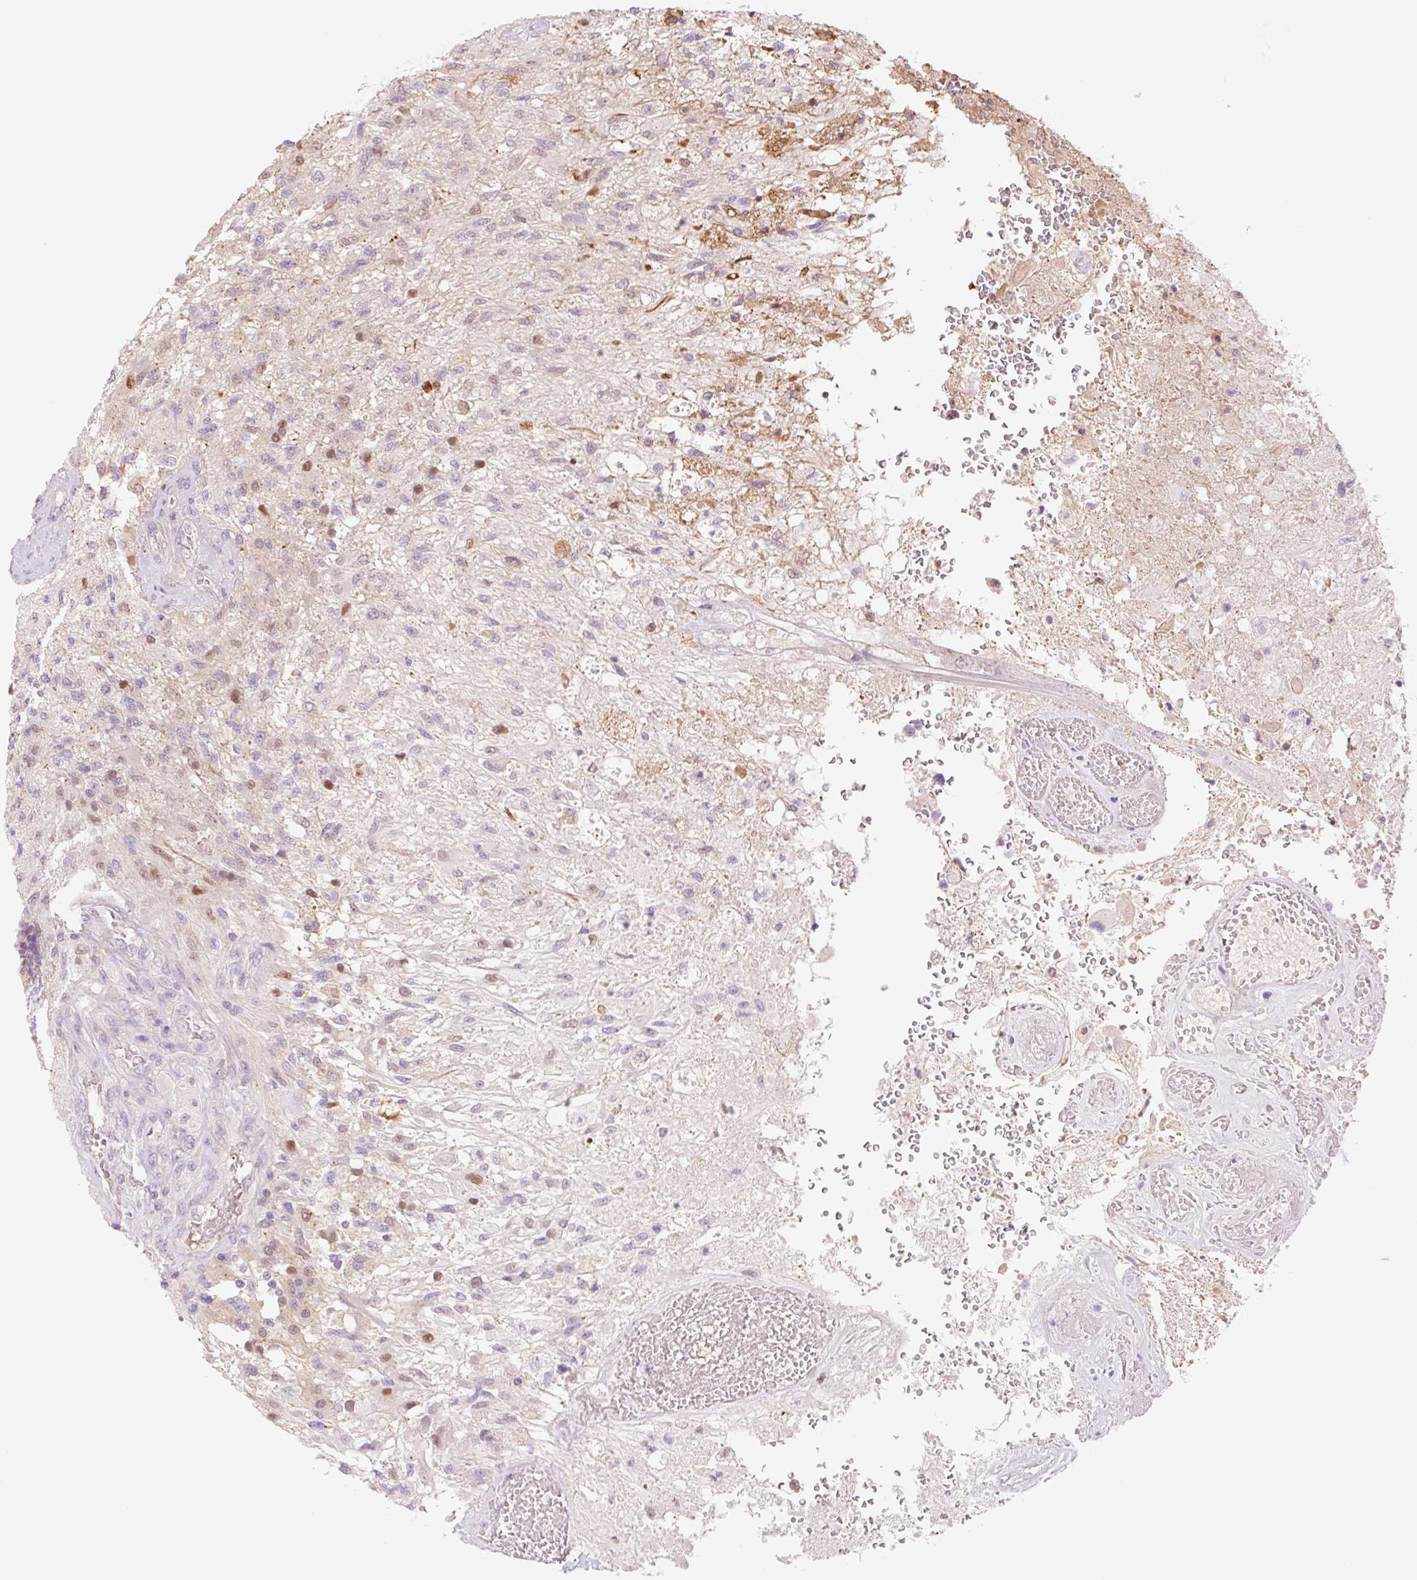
{"staining": {"intensity": "moderate", "quantity": "<25%", "location": "nuclear"}, "tissue": "glioma", "cell_type": "Tumor cells", "image_type": "cancer", "snomed": [{"axis": "morphology", "description": "Glioma, malignant, High grade"}, {"axis": "topography", "description": "Brain"}], "caption": "Immunohistochemical staining of human glioma displays moderate nuclear protein expression in approximately <25% of tumor cells.", "gene": "HEBP1", "patient": {"sex": "male", "age": 56}}